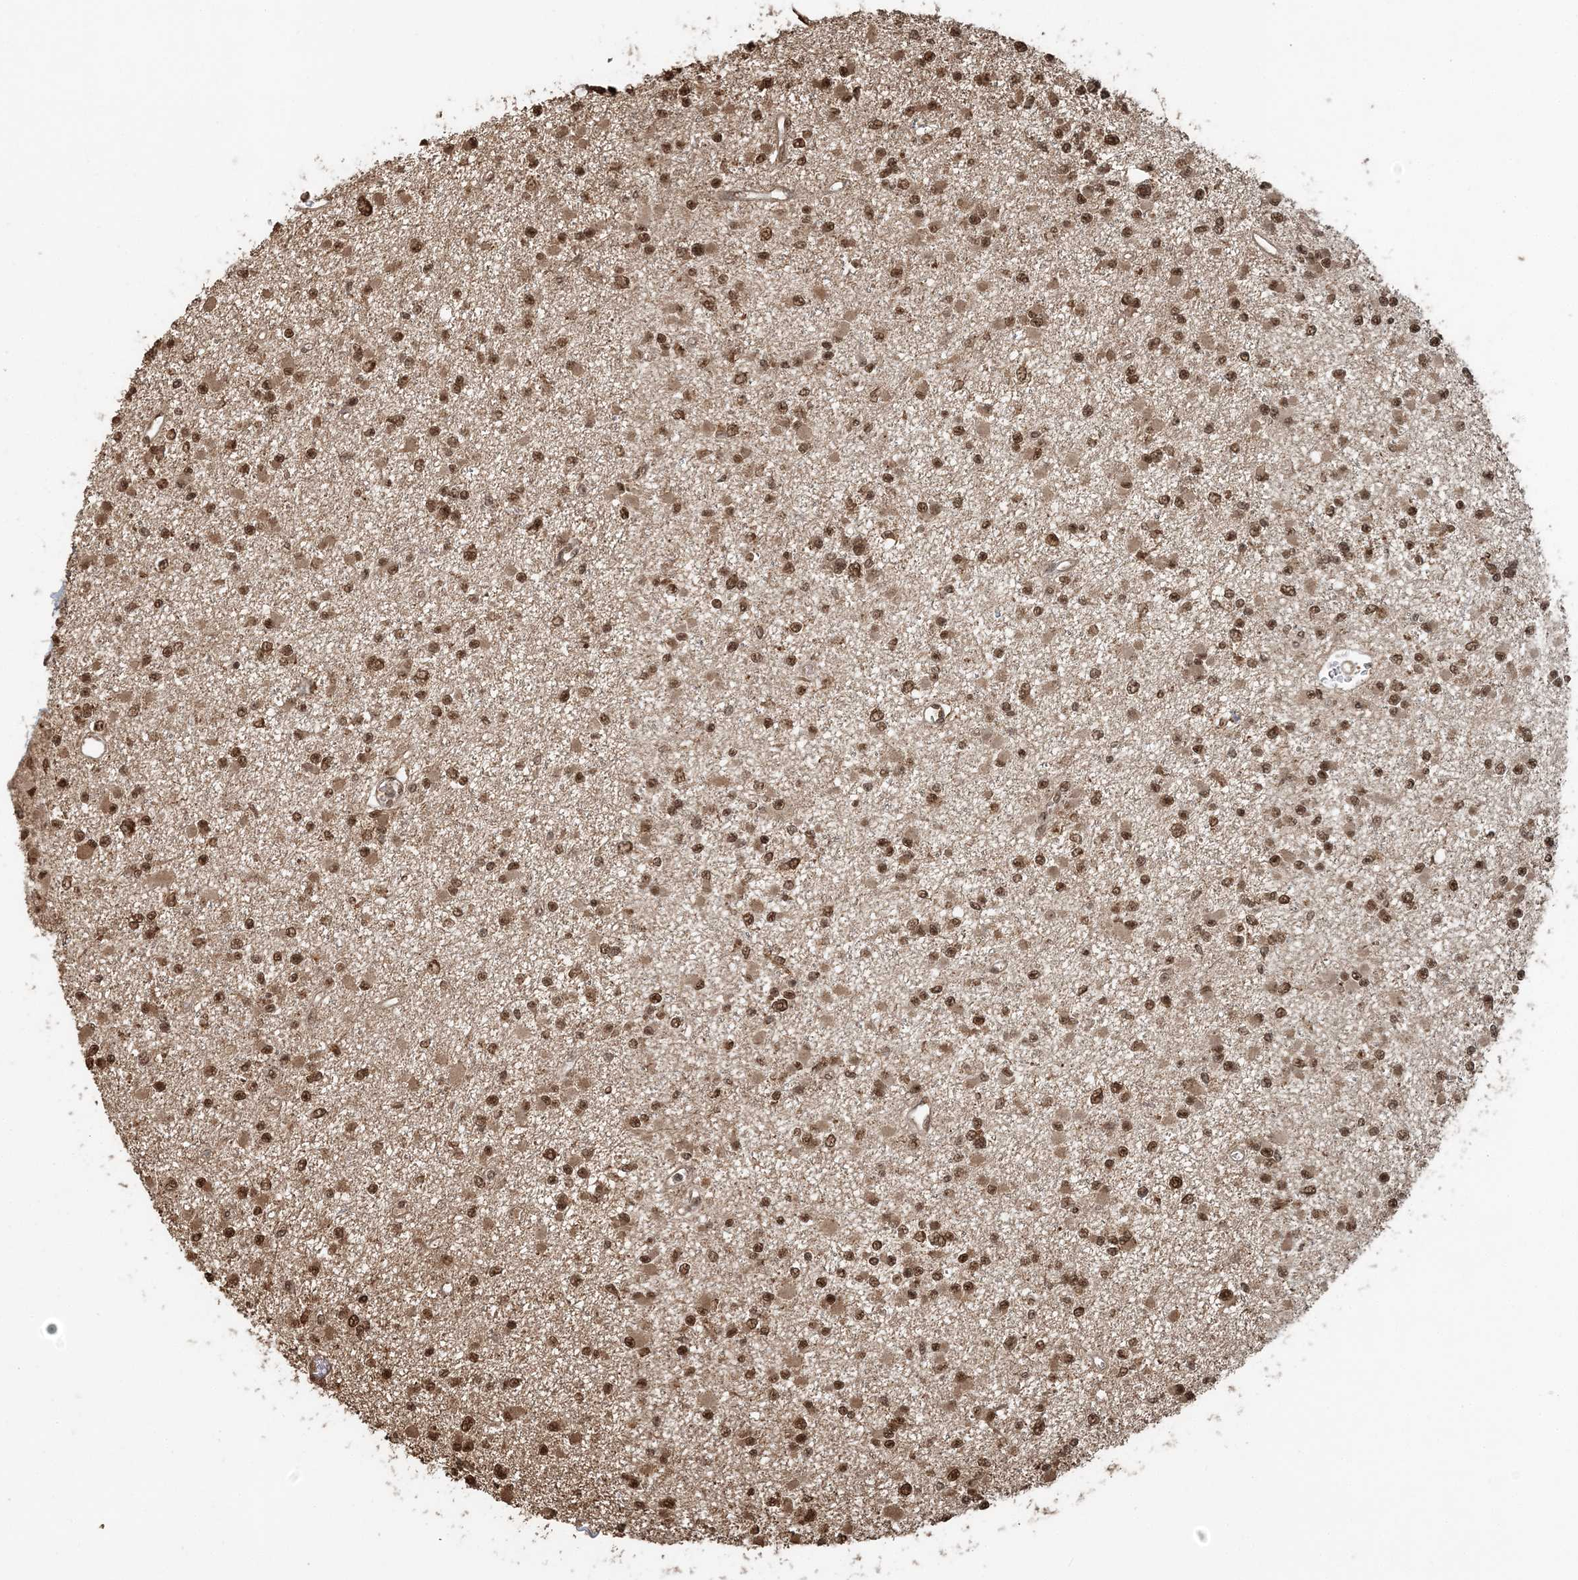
{"staining": {"intensity": "moderate", "quantity": ">75%", "location": "nuclear"}, "tissue": "glioma", "cell_type": "Tumor cells", "image_type": "cancer", "snomed": [{"axis": "morphology", "description": "Glioma, malignant, Low grade"}, {"axis": "topography", "description": "Brain"}], "caption": "Low-grade glioma (malignant) stained for a protein (brown) displays moderate nuclear positive positivity in about >75% of tumor cells.", "gene": "ARHGAP35", "patient": {"sex": "female", "age": 22}}